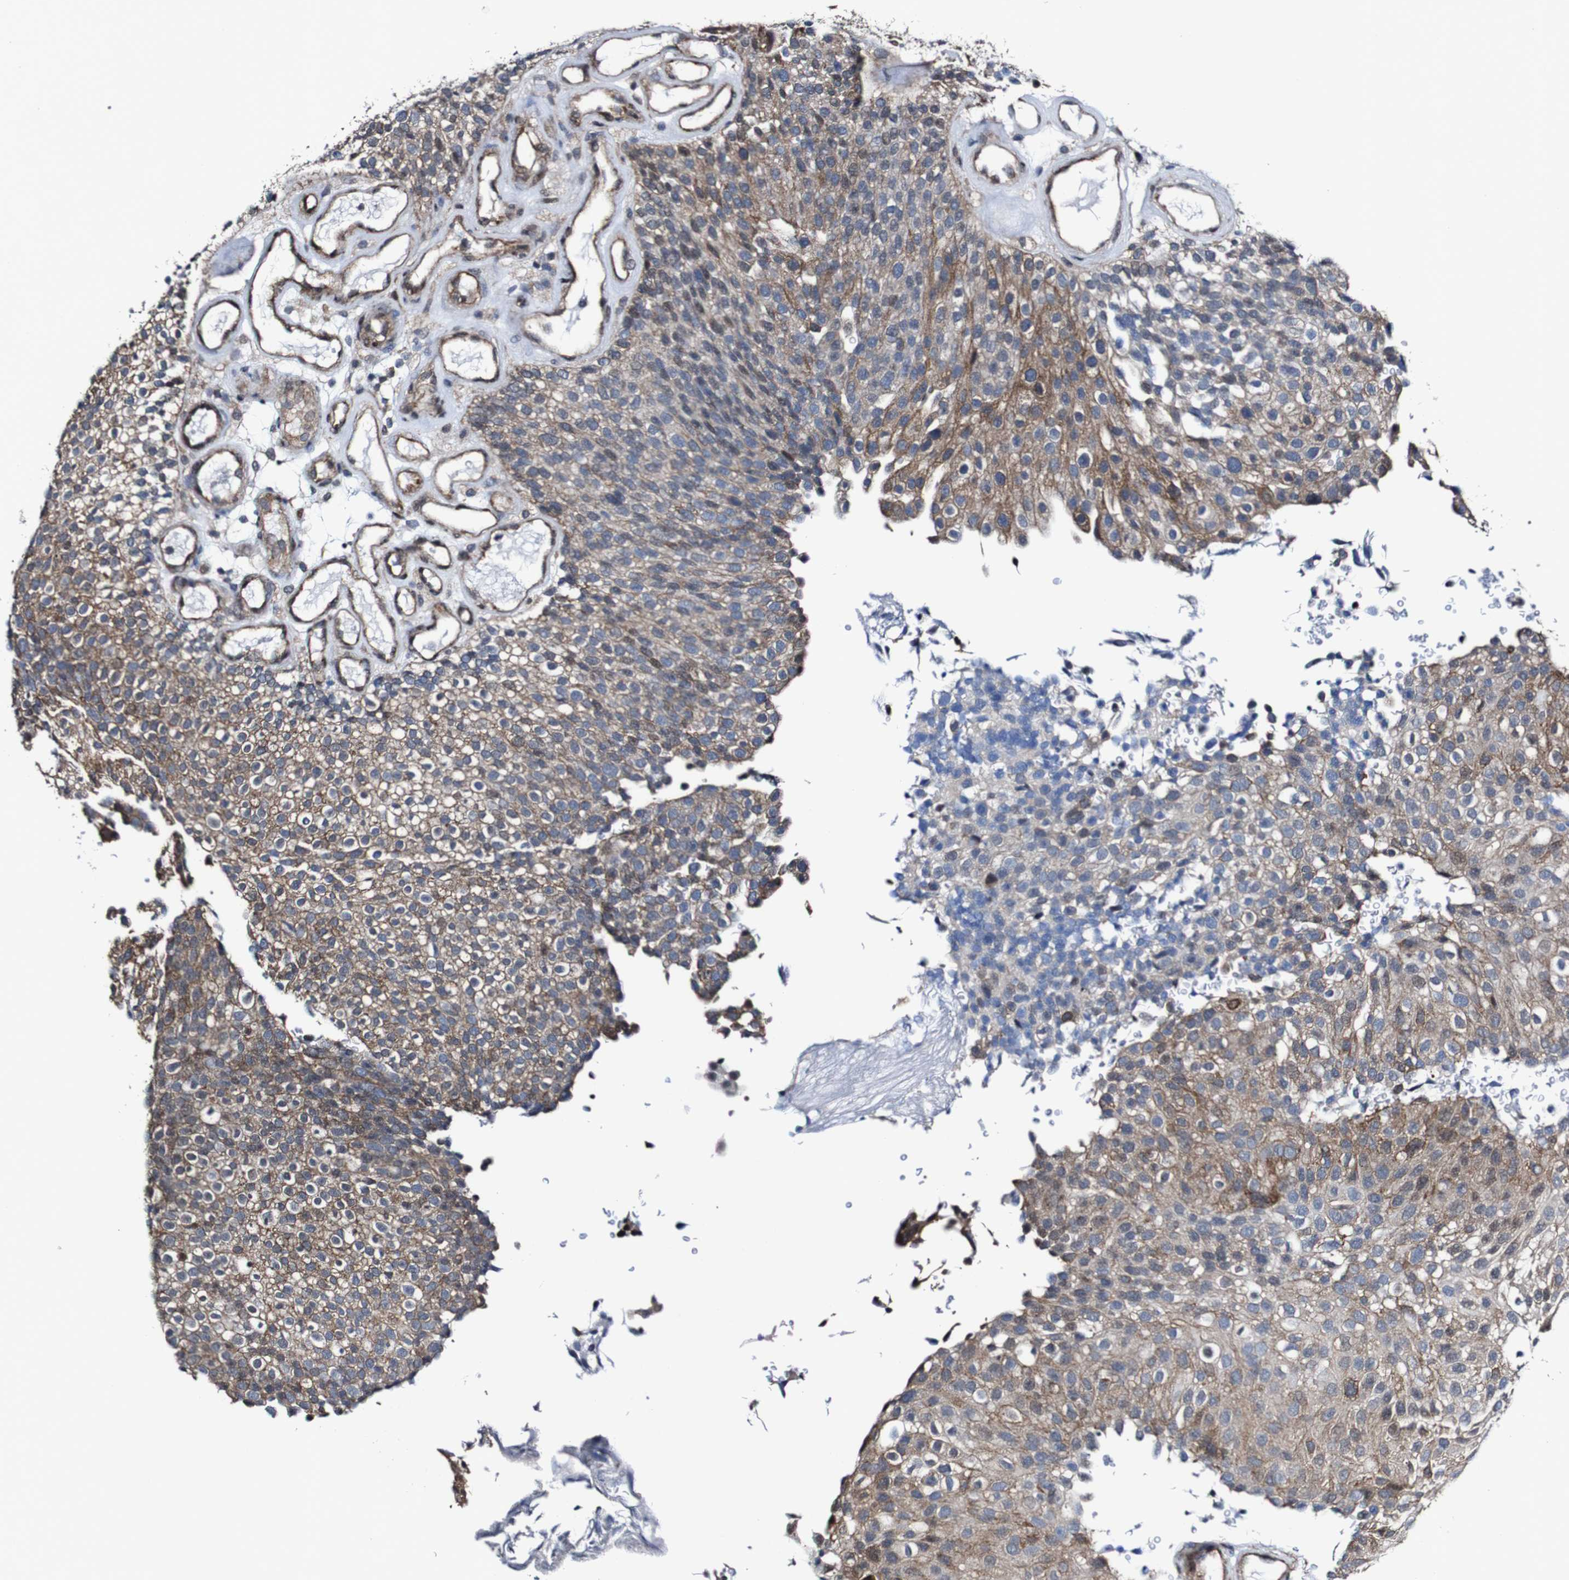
{"staining": {"intensity": "moderate", "quantity": "25%-75%", "location": "cytoplasmic/membranous"}, "tissue": "urothelial cancer", "cell_type": "Tumor cells", "image_type": "cancer", "snomed": [{"axis": "morphology", "description": "Urothelial carcinoma, Low grade"}, {"axis": "topography", "description": "Urinary bladder"}], "caption": "Urothelial cancer tissue reveals moderate cytoplasmic/membranous staining in approximately 25%-75% of tumor cells", "gene": "CSF1R", "patient": {"sex": "male", "age": 78}}